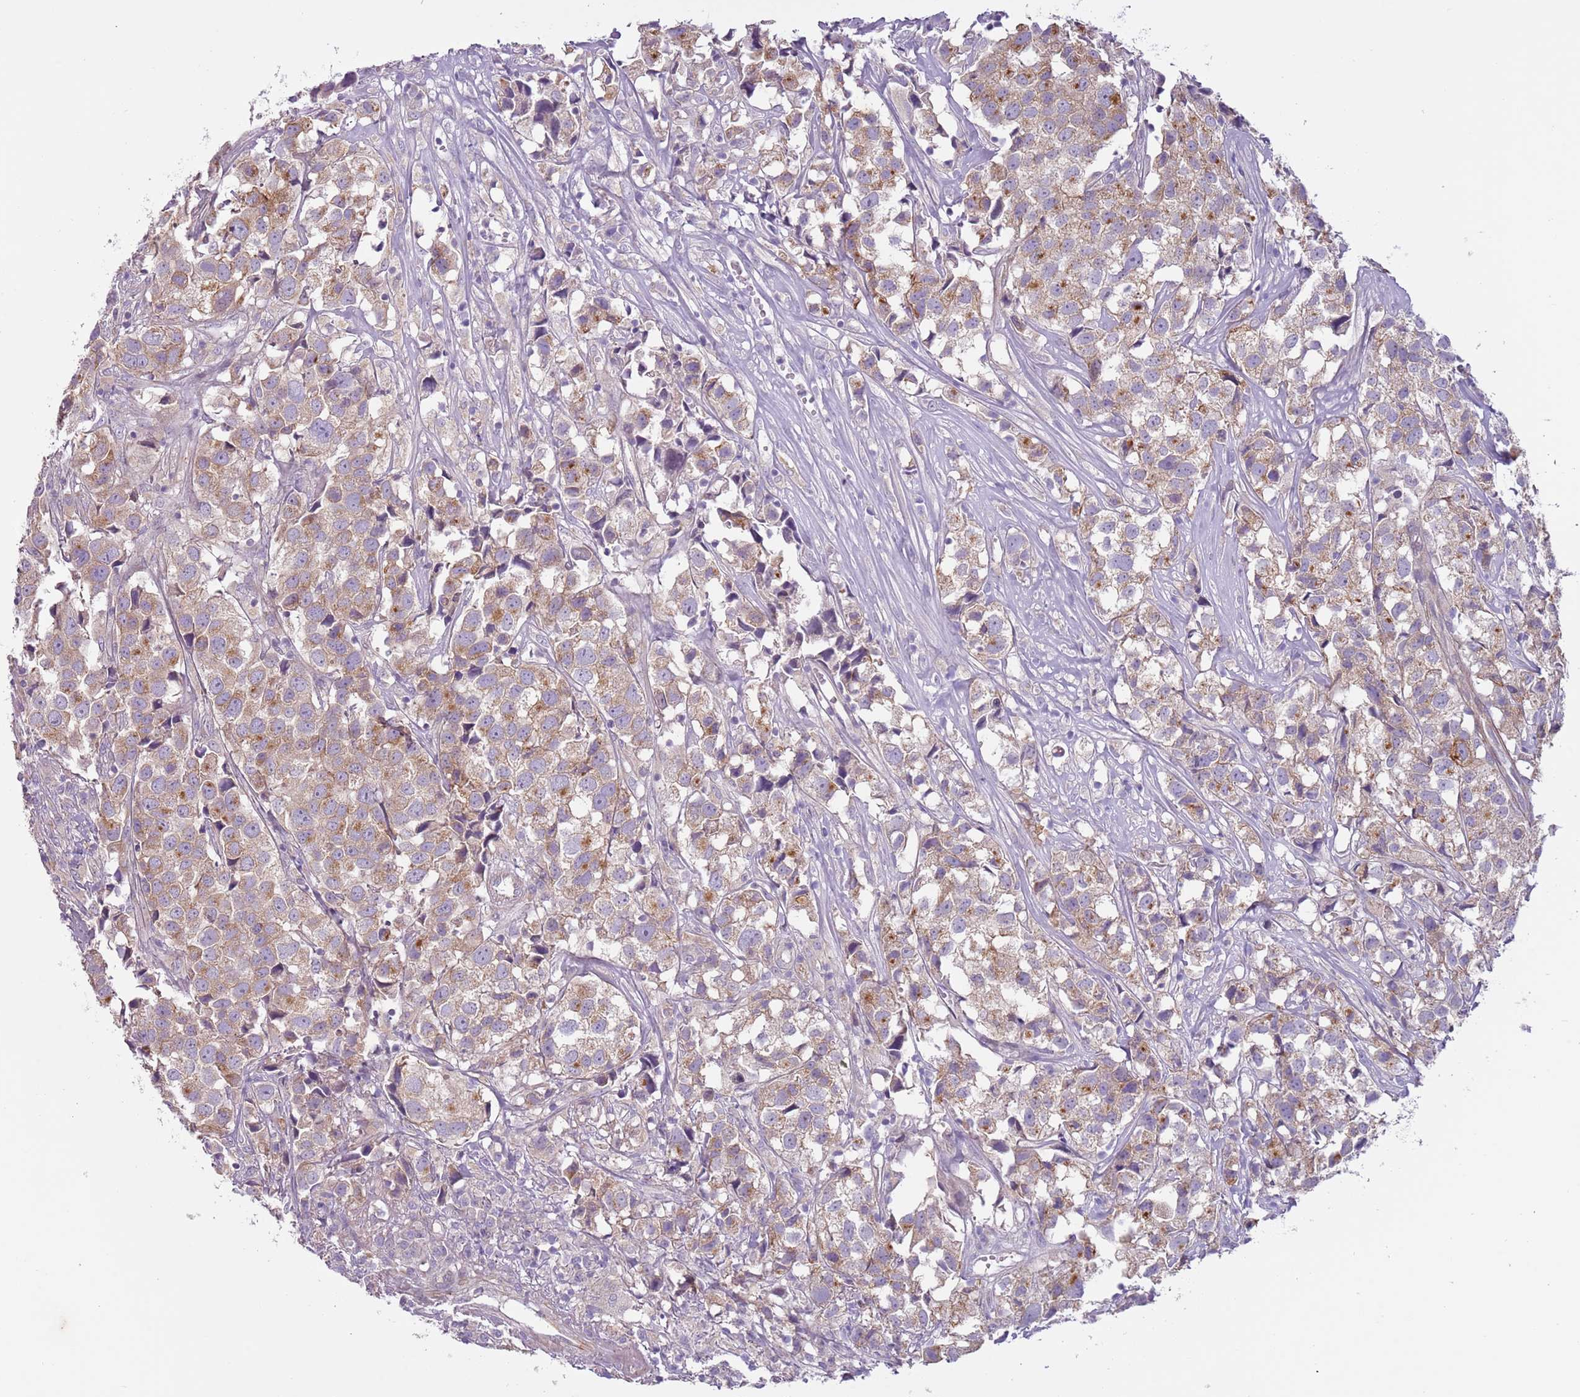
{"staining": {"intensity": "moderate", "quantity": ">75%", "location": "cytoplasmic/membranous"}, "tissue": "urothelial cancer", "cell_type": "Tumor cells", "image_type": "cancer", "snomed": [{"axis": "morphology", "description": "Urothelial carcinoma, High grade"}, {"axis": "topography", "description": "Urinary bladder"}], "caption": "Tumor cells exhibit medium levels of moderate cytoplasmic/membranous expression in approximately >75% of cells in human urothelial carcinoma (high-grade).", "gene": "MRO", "patient": {"sex": "female", "age": 75}}